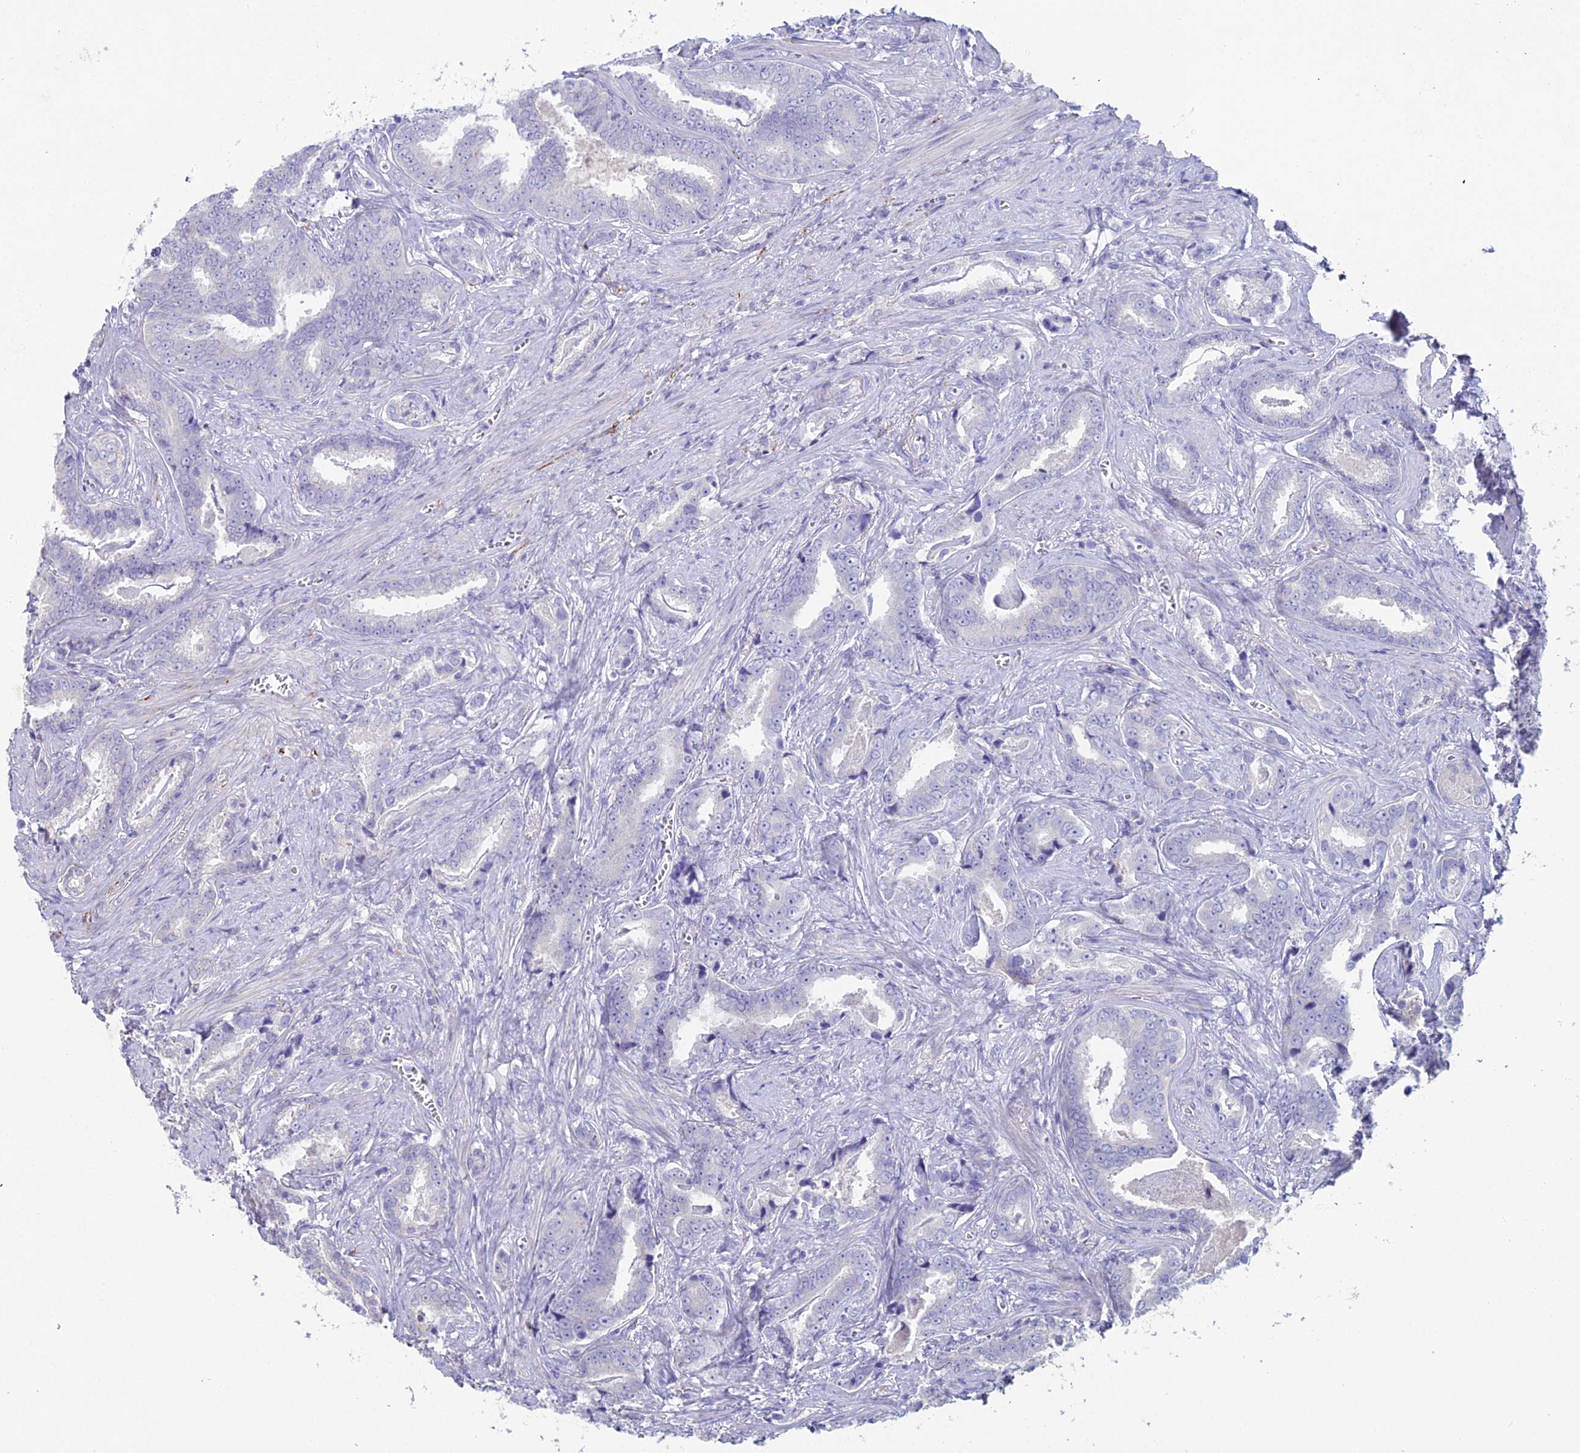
{"staining": {"intensity": "negative", "quantity": "none", "location": "none"}, "tissue": "prostate cancer", "cell_type": "Tumor cells", "image_type": "cancer", "snomed": [{"axis": "morphology", "description": "Adenocarcinoma, High grade"}, {"axis": "topography", "description": "Prostate"}], "caption": "This is an immunohistochemistry (IHC) image of human prostate cancer (adenocarcinoma (high-grade)). There is no positivity in tumor cells.", "gene": "NCAM1", "patient": {"sex": "male", "age": 67}}